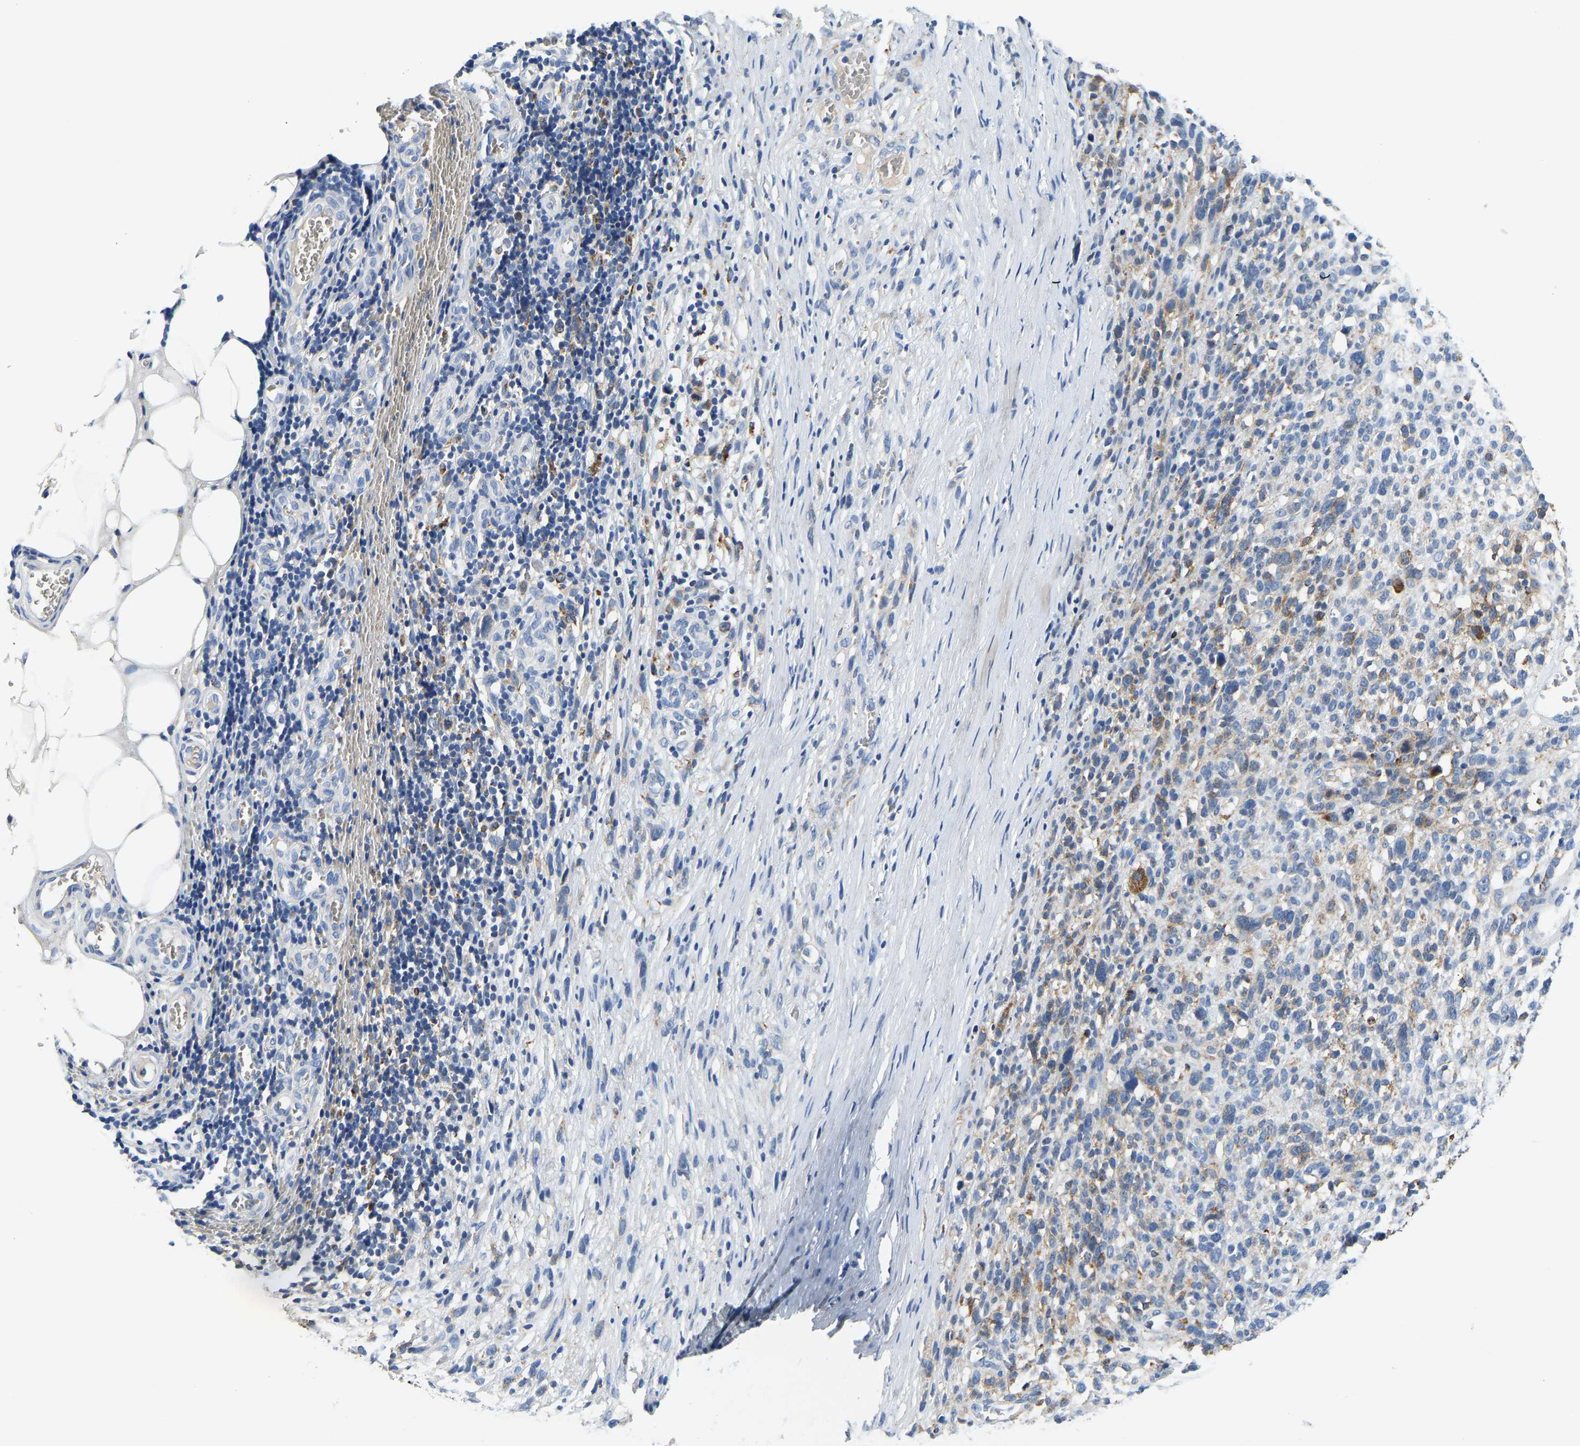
{"staining": {"intensity": "moderate", "quantity": "<25%", "location": "cytoplasmic/membranous"}, "tissue": "melanoma", "cell_type": "Tumor cells", "image_type": "cancer", "snomed": [{"axis": "morphology", "description": "Malignant melanoma, NOS"}, {"axis": "topography", "description": "Skin"}], "caption": "Tumor cells display moderate cytoplasmic/membranous expression in approximately <25% of cells in malignant melanoma. (IHC, brightfield microscopy, high magnification).", "gene": "ATP6V1E1", "patient": {"sex": "female", "age": 55}}